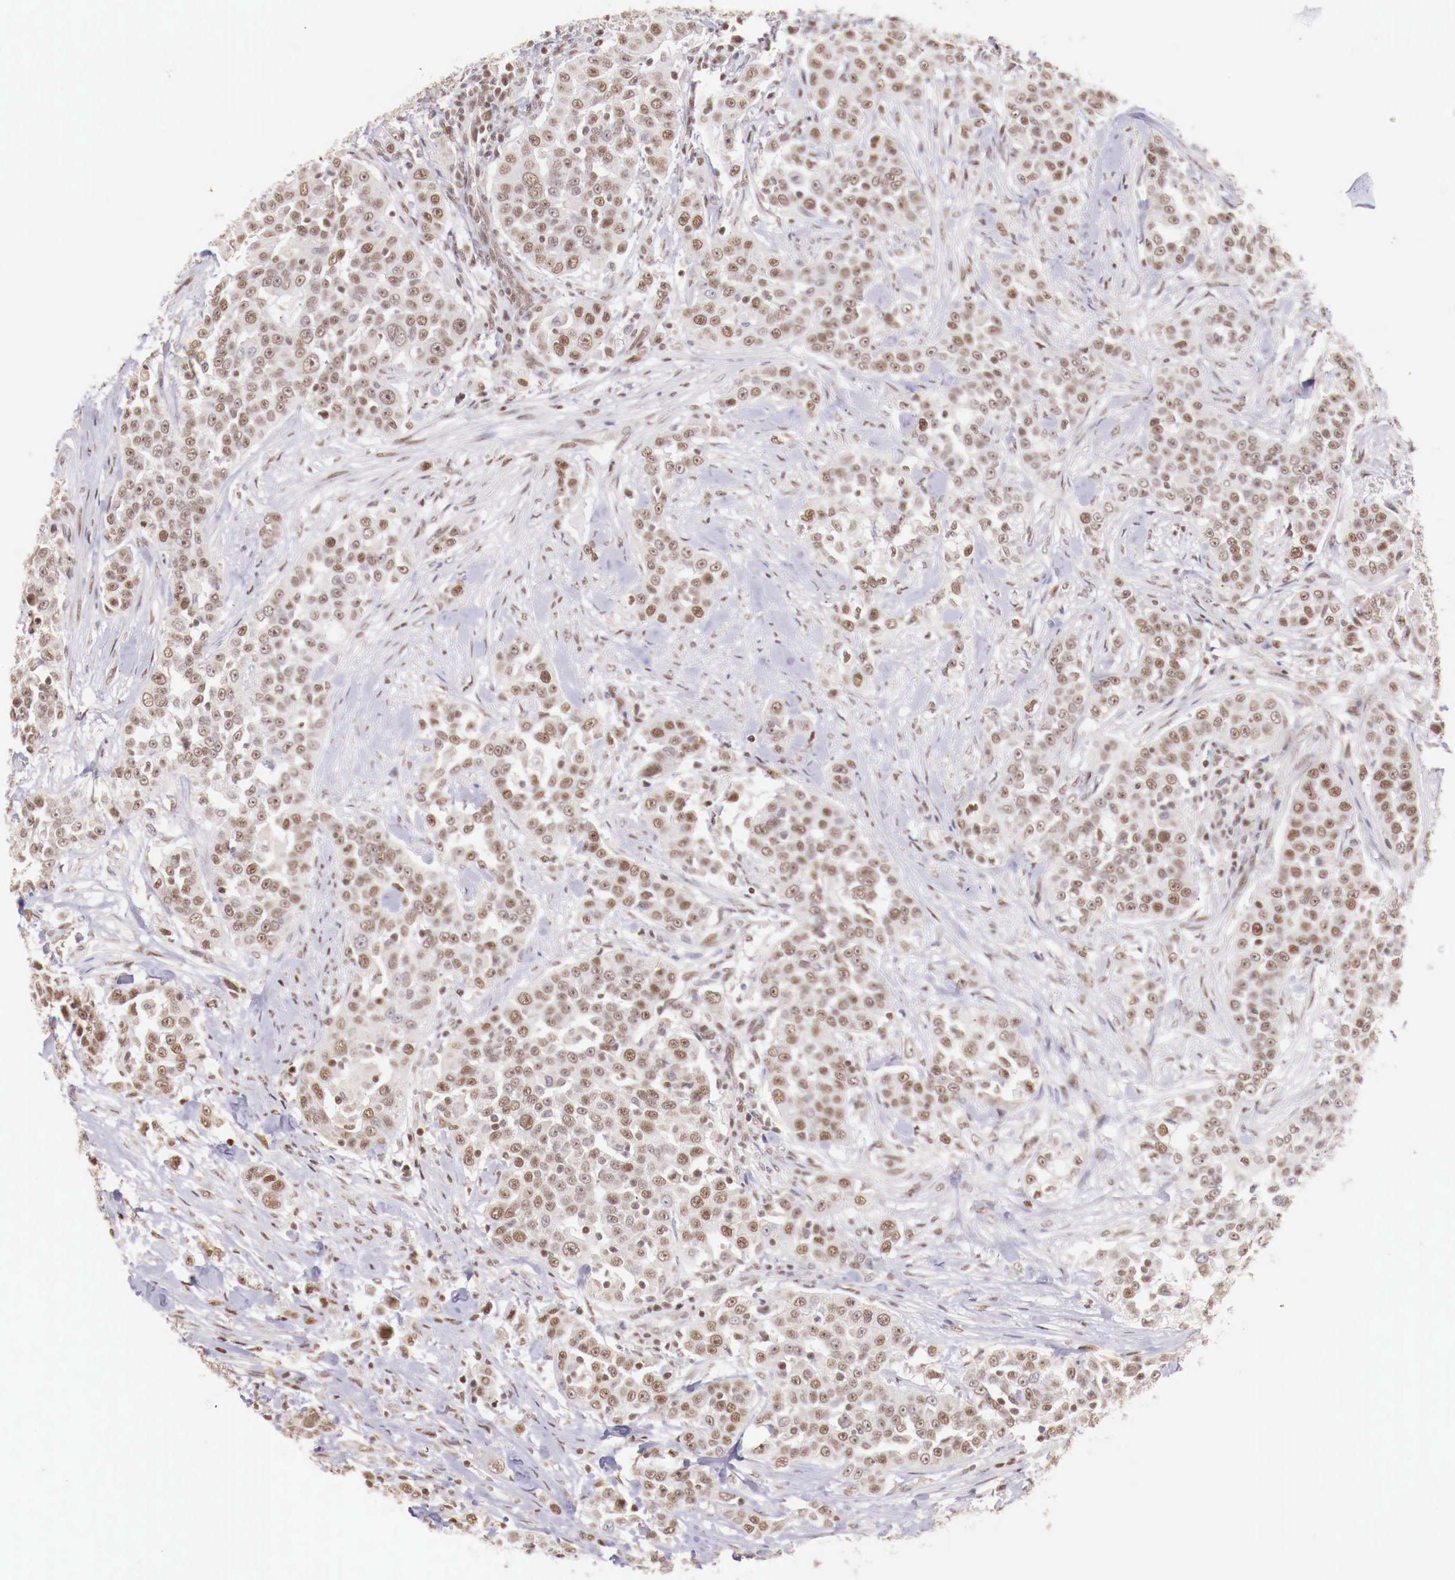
{"staining": {"intensity": "weak", "quantity": "25%-75%", "location": "nuclear"}, "tissue": "urothelial cancer", "cell_type": "Tumor cells", "image_type": "cancer", "snomed": [{"axis": "morphology", "description": "Urothelial carcinoma, High grade"}, {"axis": "topography", "description": "Urinary bladder"}], "caption": "Immunohistochemistry (IHC) micrograph of human urothelial cancer stained for a protein (brown), which displays low levels of weak nuclear positivity in approximately 25%-75% of tumor cells.", "gene": "SP1", "patient": {"sex": "female", "age": 80}}